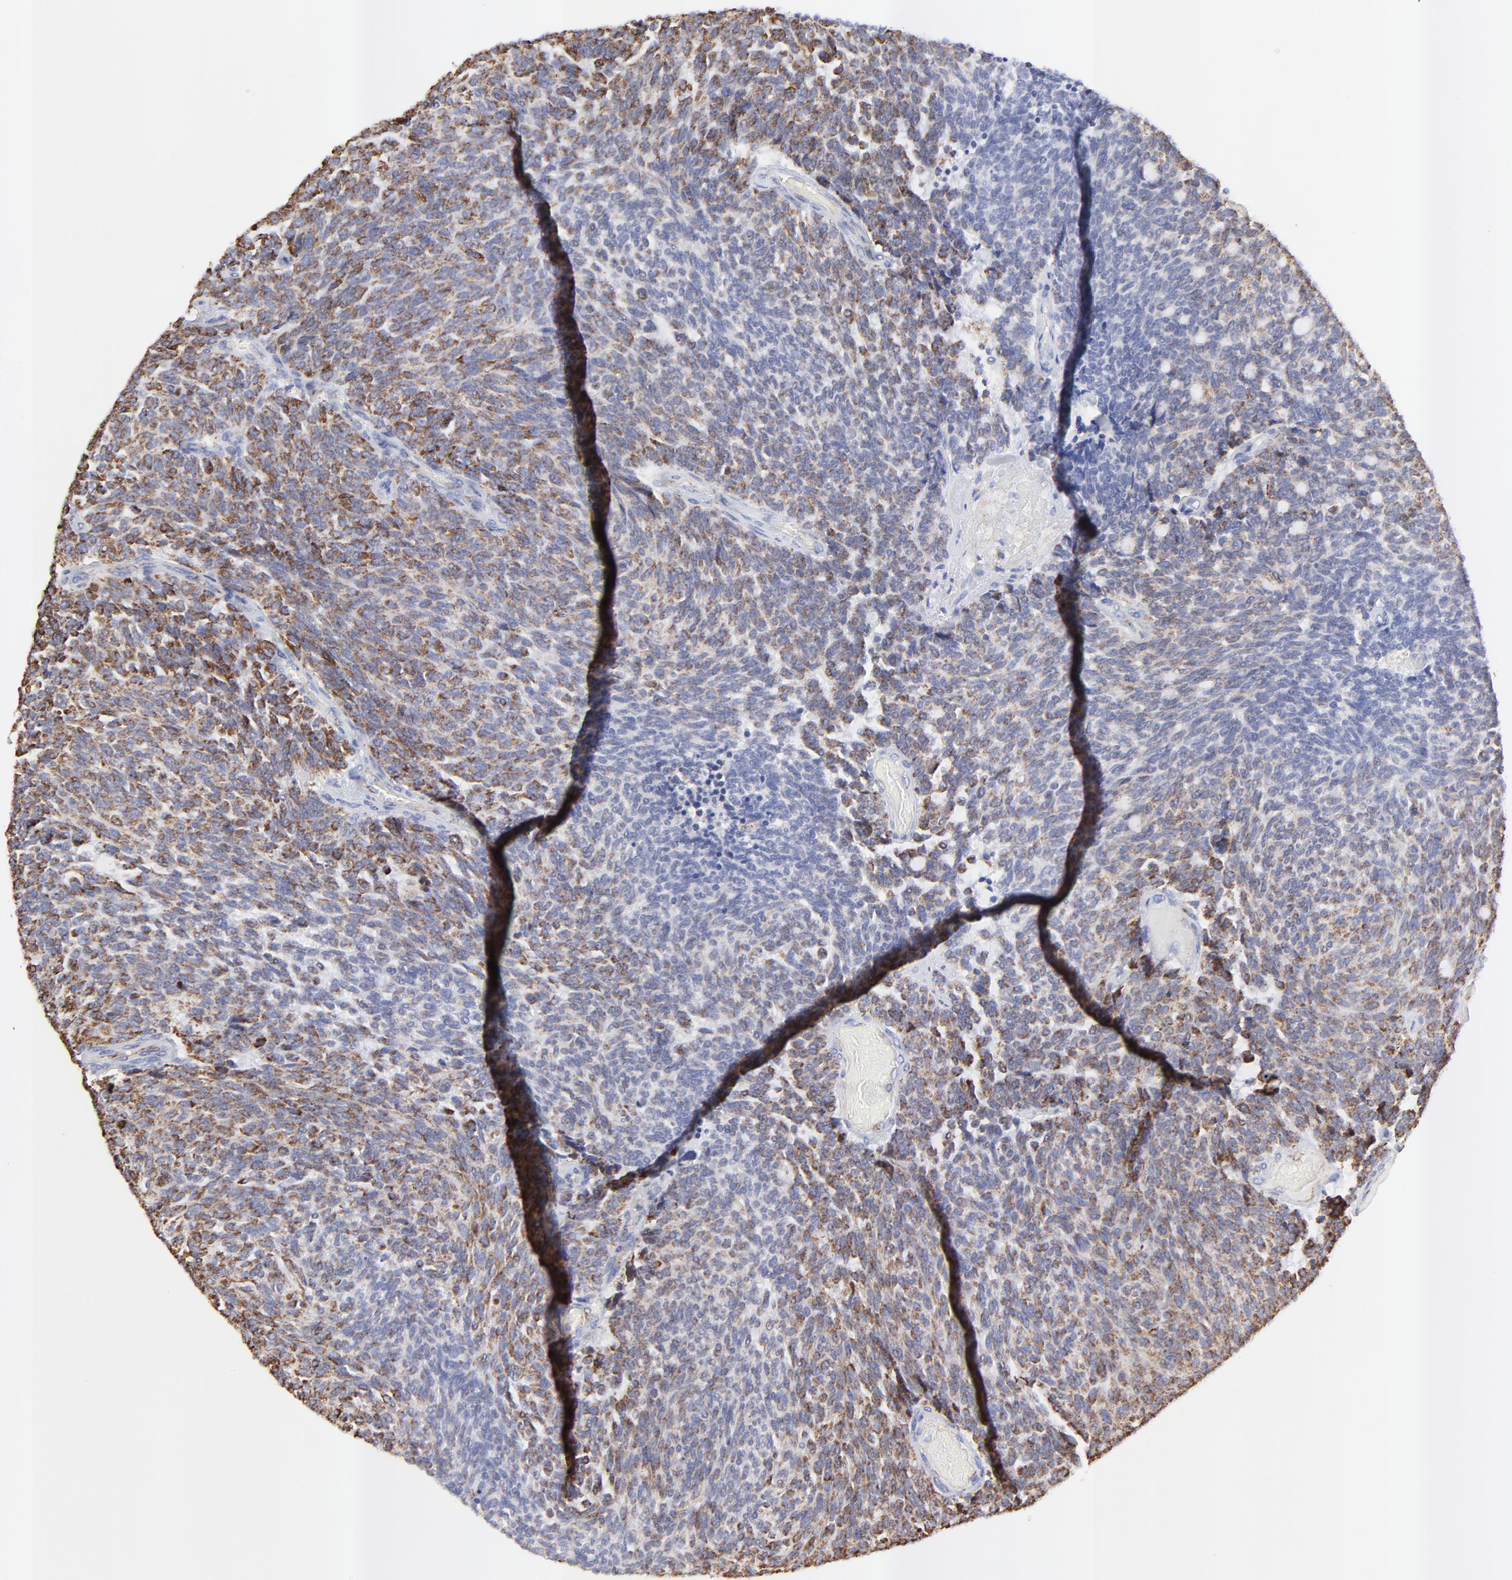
{"staining": {"intensity": "moderate", "quantity": ">75%", "location": "cytoplasmic/membranous"}, "tissue": "carcinoid", "cell_type": "Tumor cells", "image_type": "cancer", "snomed": [{"axis": "morphology", "description": "Carcinoid, malignant, NOS"}, {"axis": "topography", "description": "Pancreas"}], "caption": "IHC of carcinoid exhibits medium levels of moderate cytoplasmic/membranous expression in approximately >75% of tumor cells.", "gene": "COX4I1", "patient": {"sex": "female", "age": 54}}